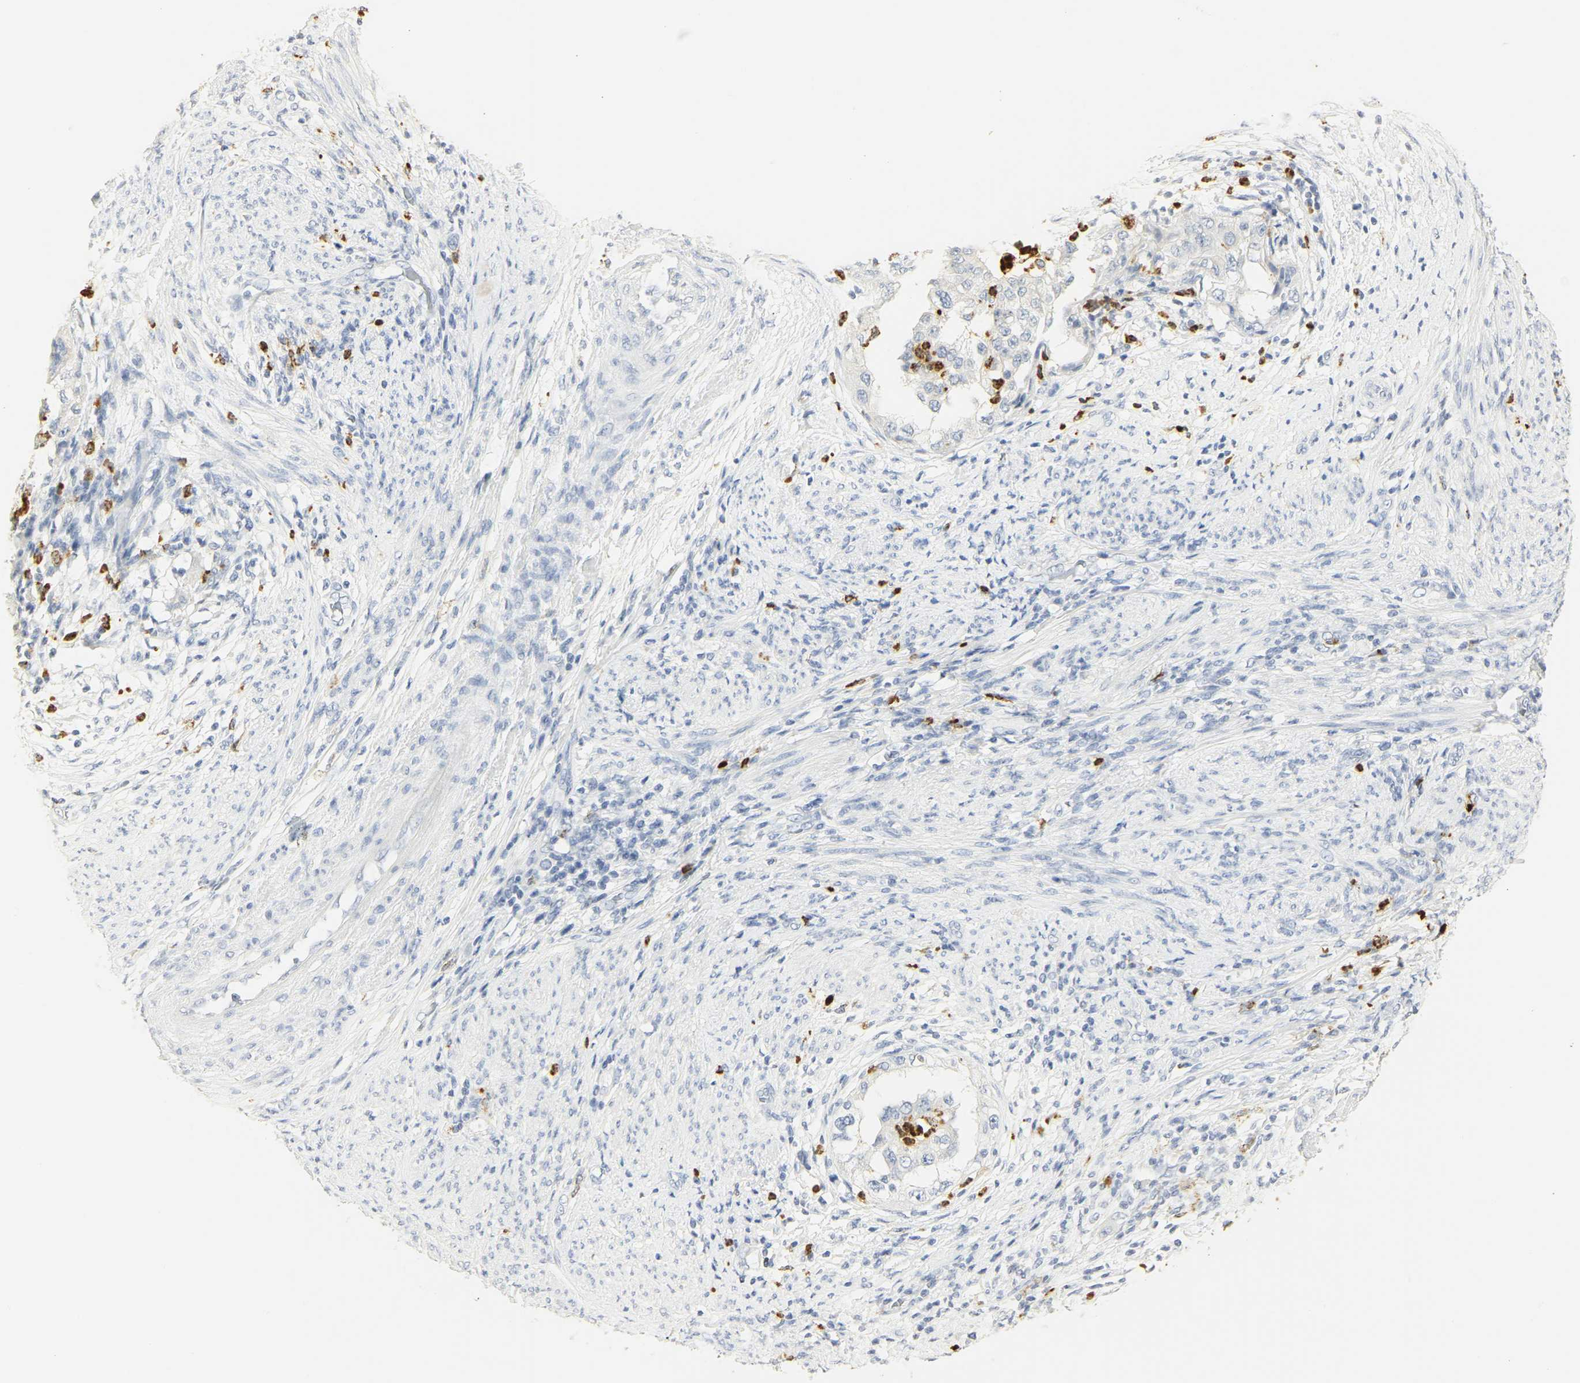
{"staining": {"intensity": "negative", "quantity": "none", "location": "none"}, "tissue": "endometrial cancer", "cell_type": "Tumor cells", "image_type": "cancer", "snomed": [{"axis": "morphology", "description": "Adenocarcinoma, NOS"}, {"axis": "topography", "description": "Endometrium"}], "caption": "Tumor cells show no significant protein expression in endometrial adenocarcinoma.", "gene": "MPO", "patient": {"sex": "female", "age": 85}}